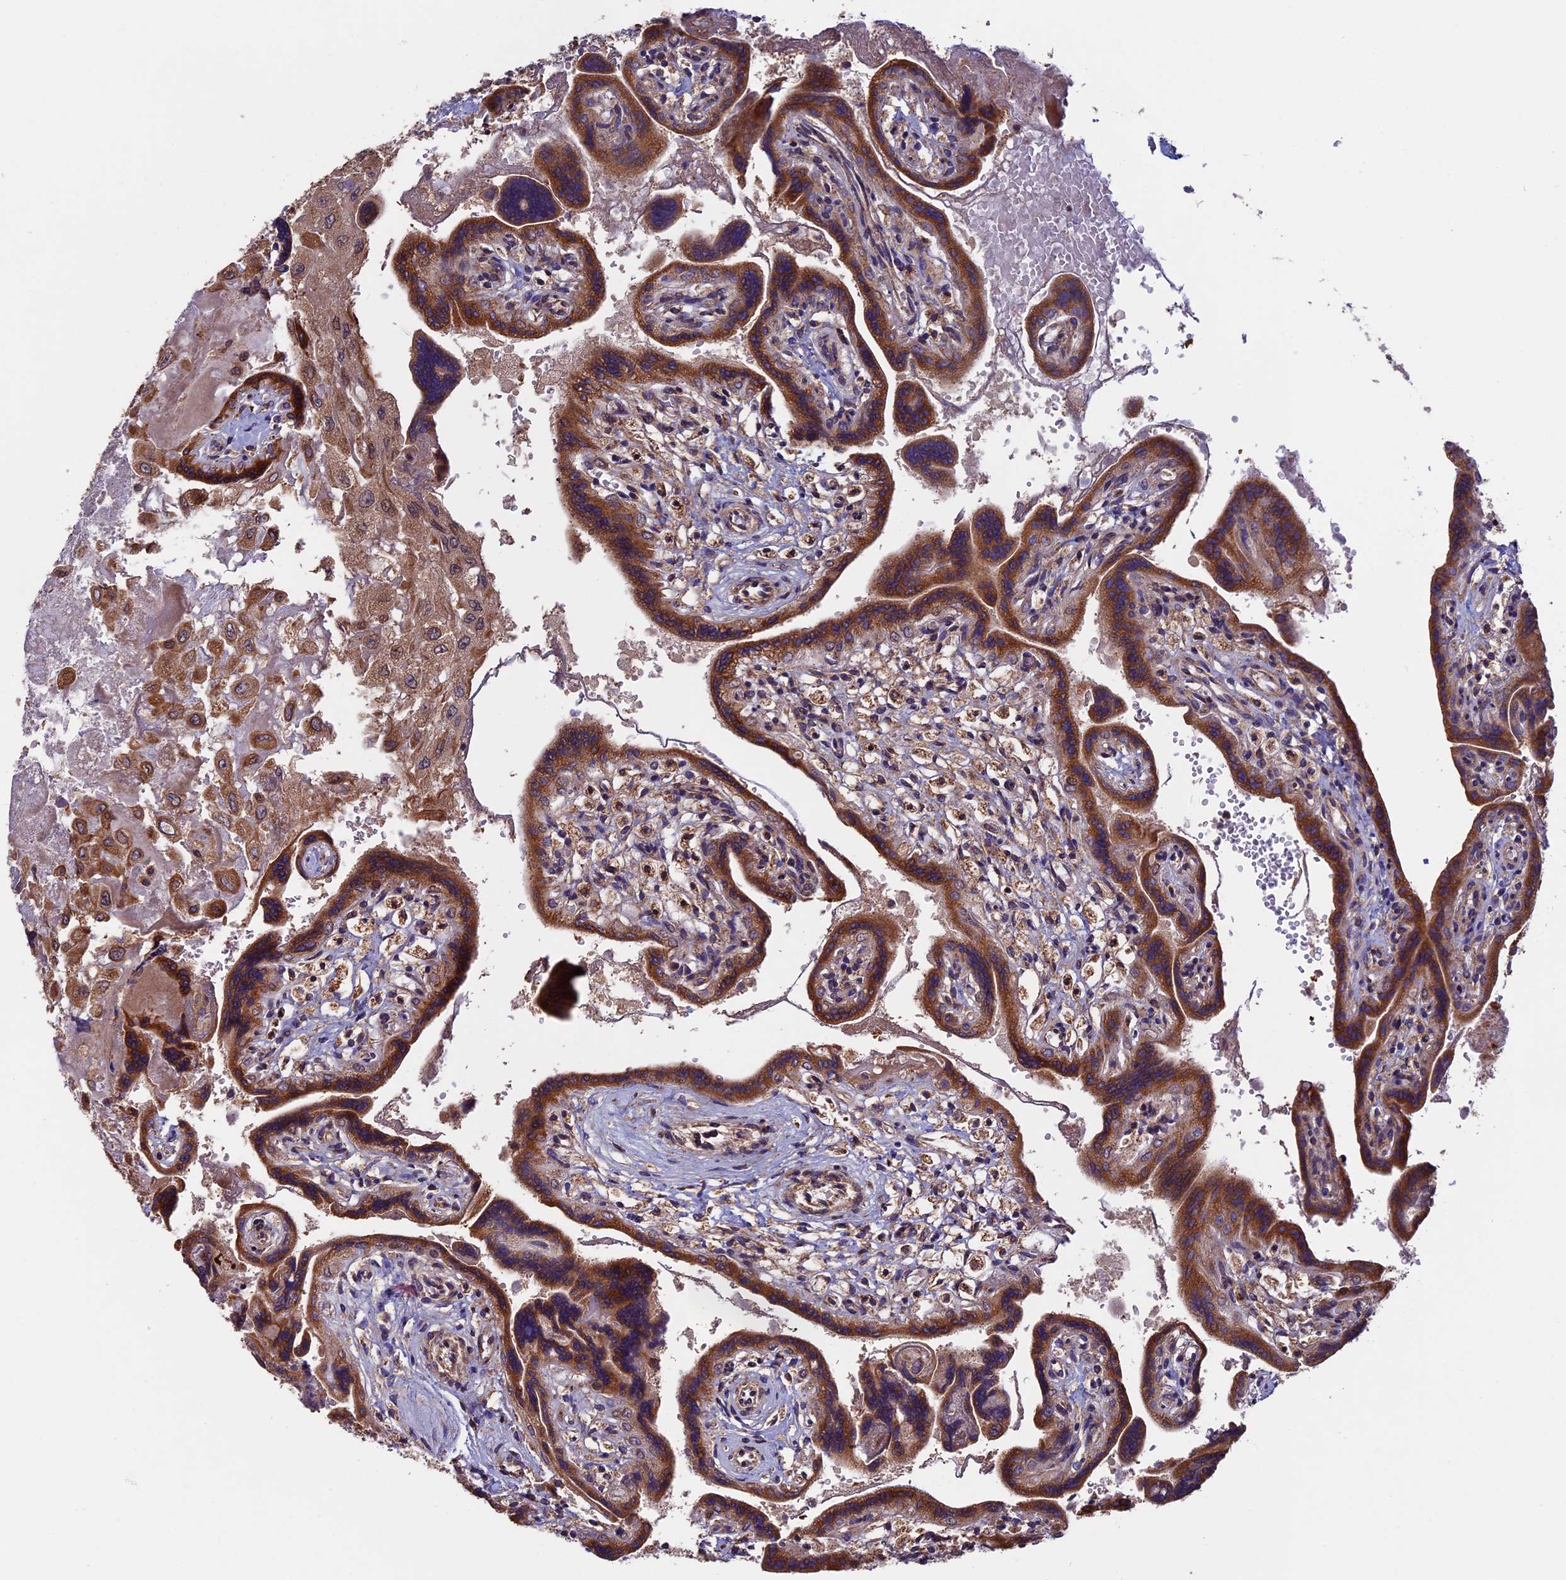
{"staining": {"intensity": "moderate", "quantity": ">75%", "location": "cytoplasmic/membranous"}, "tissue": "placenta", "cell_type": "Decidual cells", "image_type": "normal", "snomed": [{"axis": "morphology", "description": "Normal tissue, NOS"}, {"axis": "topography", "description": "Placenta"}], "caption": "Immunohistochemical staining of normal human placenta shows >75% levels of moderate cytoplasmic/membranous protein positivity in approximately >75% of decidual cells. (Stains: DAB in brown, nuclei in blue, Microscopy: brightfield microscopy at high magnification).", "gene": "RNF17", "patient": {"sex": "female", "age": 37}}